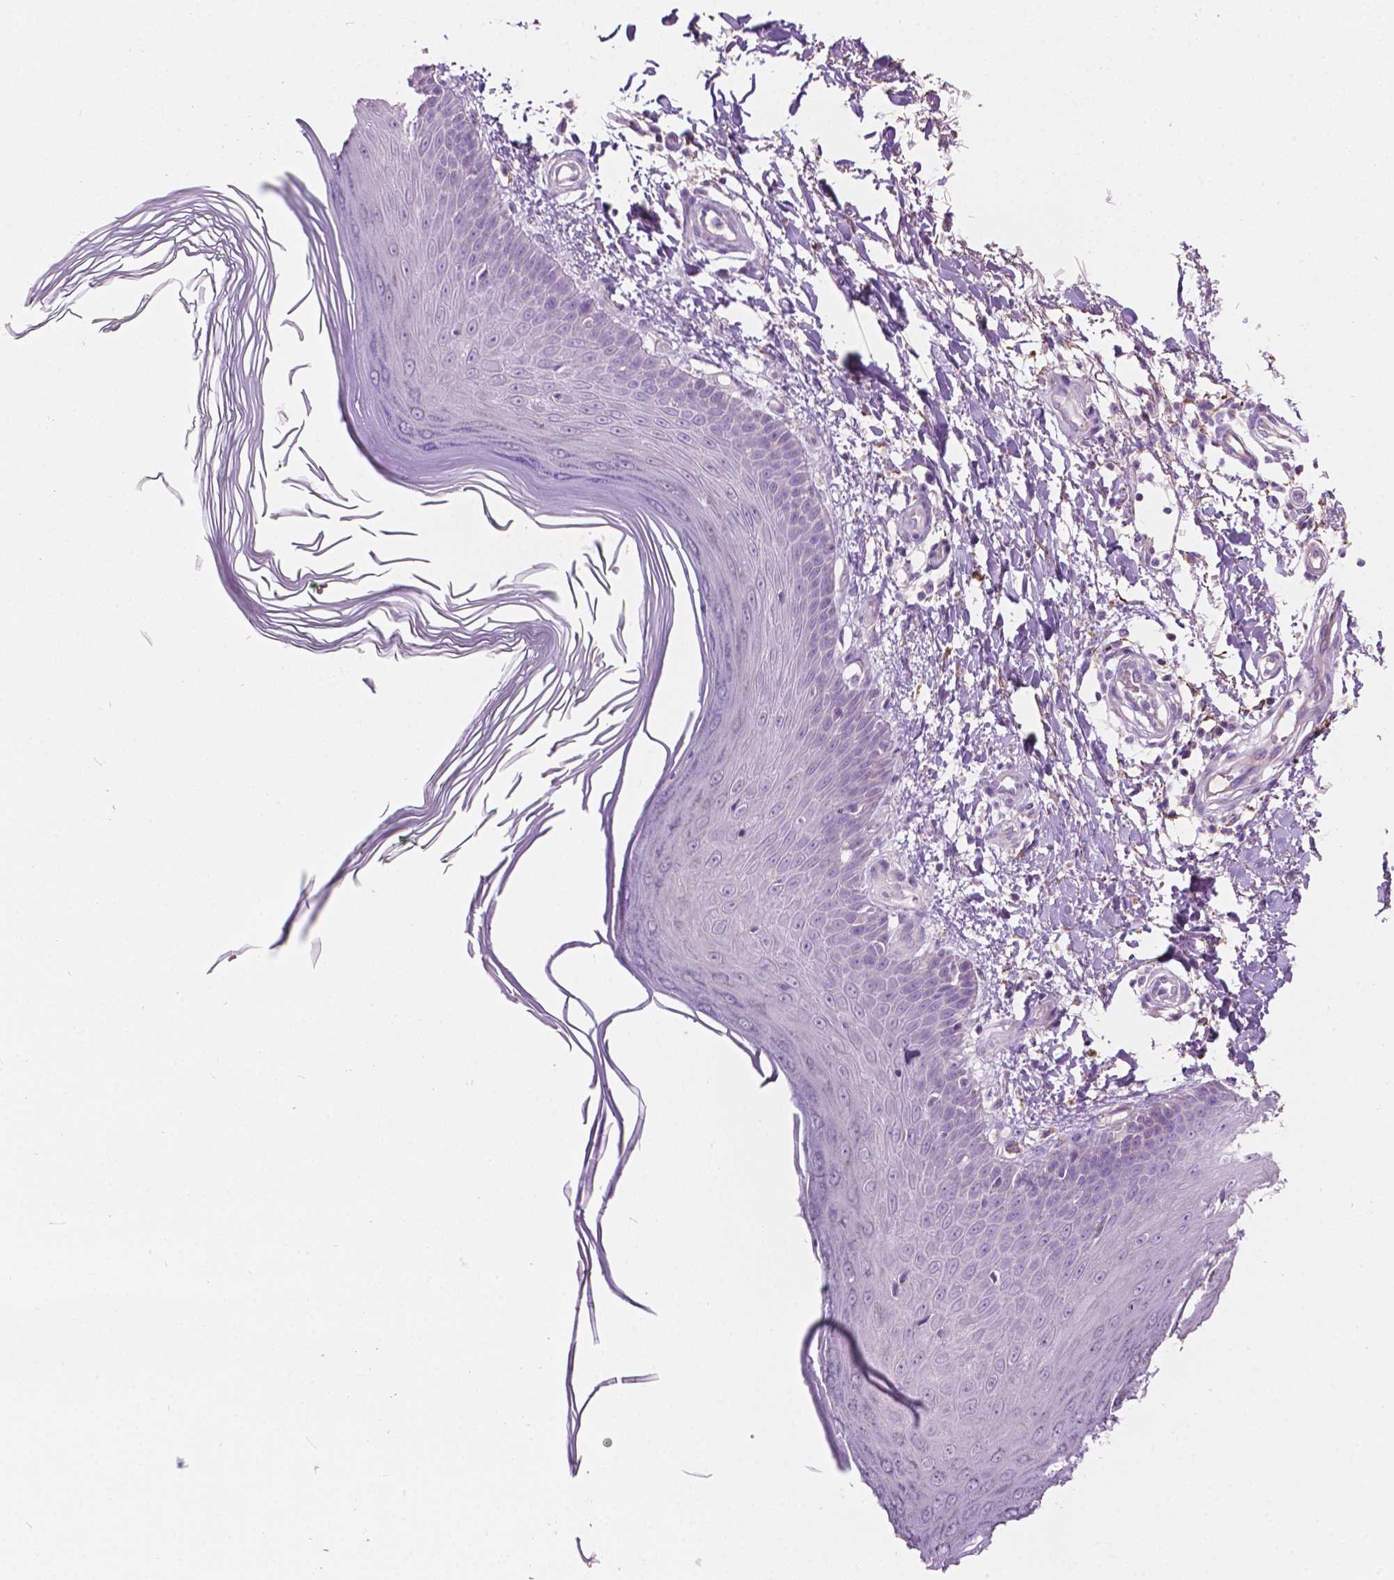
{"staining": {"intensity": "negative", "quantity": "none", "location": "none"}, "tissue": "skin", "cell_type": "Fibroblasts", "image_type": "normal", "snomed": [{"axis": "morphology", "description": "Normal tissue, NOS"}, {"axis": "topography", "description": "Skin"}], "caption": "This is a micrograph of immunohistochemistry (IHC) staining of benign skin, which shows no expression in fibroblasts. (DAB (3,3'-diaminobenzidine) IHC with hematoxylin counter stain).", "gene": "NOS1AP", "patient": {"sex": "female", "age": 62}}